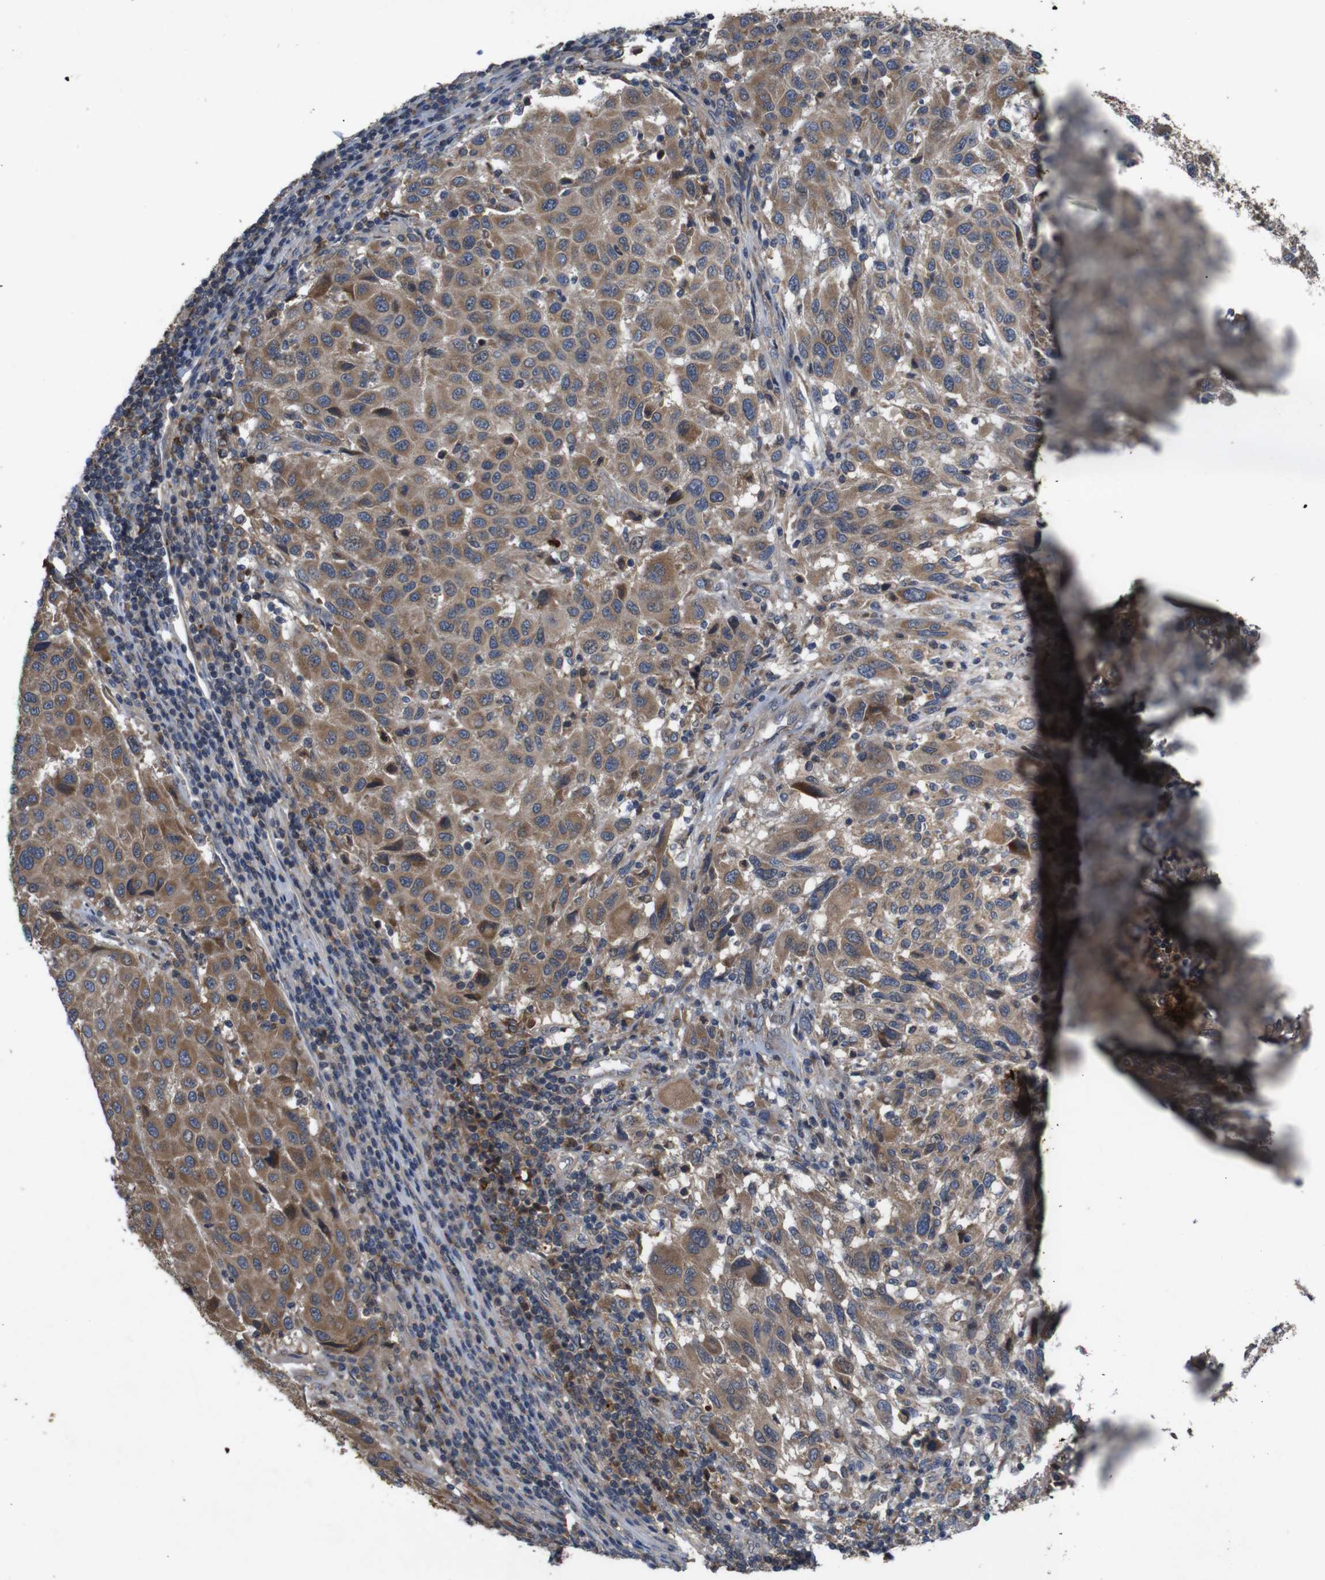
{"staining": {"intensity": "moderate", "quantity": ">75%", "location": "cytoplasmic/membranous"}, "tissue": "melanoma", "cell_type": "Tumor cells", "image_type": "cancer", "snomed": [{"axis": "morphology", "description": "Malignant melanoma, Metastatic site"}, {"axis": "topography", "description": "Lymph node"}], "caption": "Immunohistochemistry image of neoplastic tissue: malignant melanoma (metastatic site) stained using immunohistochemistry (IHC) displays medium levels of moderate protein expression localized specifically in the cytoplasmic/membranous of tumor cells, appearing as a cytoplasmic/membranous brown color.", "gene": "PTPN1", "patient": {"sex": "male", "age": 61}}